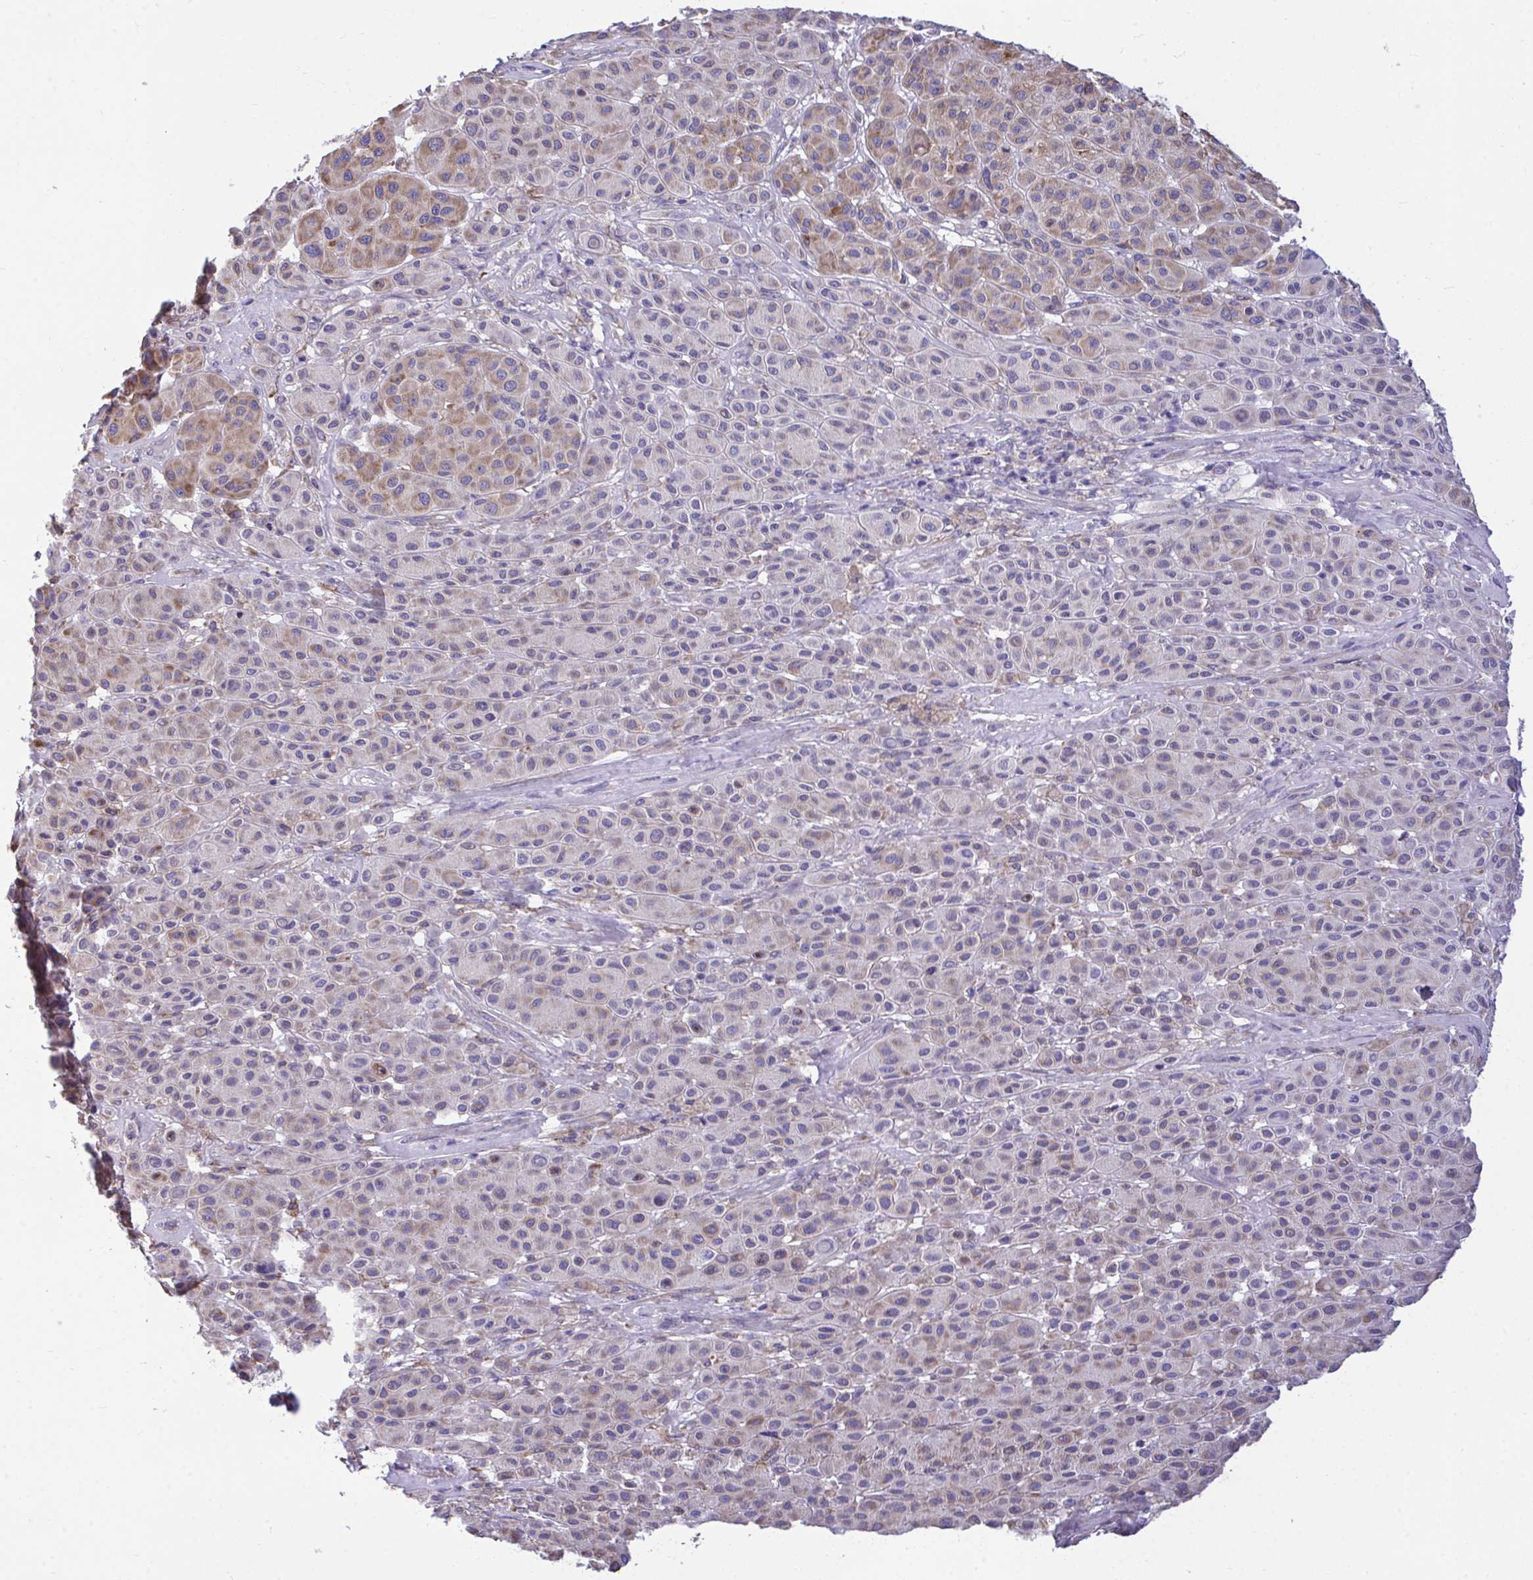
{"staining": {"intensity": "moderate", "quantity": "<25%", "location": "cytoplasmic/membranous"}, "tissue": "melanoma", "cell_type": "Tumor cells", "image_type": "cancer", "snomed": [{"axis": "morphology", "description": "Malignant melanoma, Metastatic site"}, {"axis": "topography", "description": "Smooth muscle"}], "caption": "This micrograph displays malignant melanoma (metastatic site) stained with immunohistochemistry (IHC) to label a protein in brown. The cytoplasmic/membranous of tumor cells show moderate positivity for the protein. Nuclei are counter-stained blue.", "gene": "PIGK", "patient": {"sex": "male", "age": 41}}